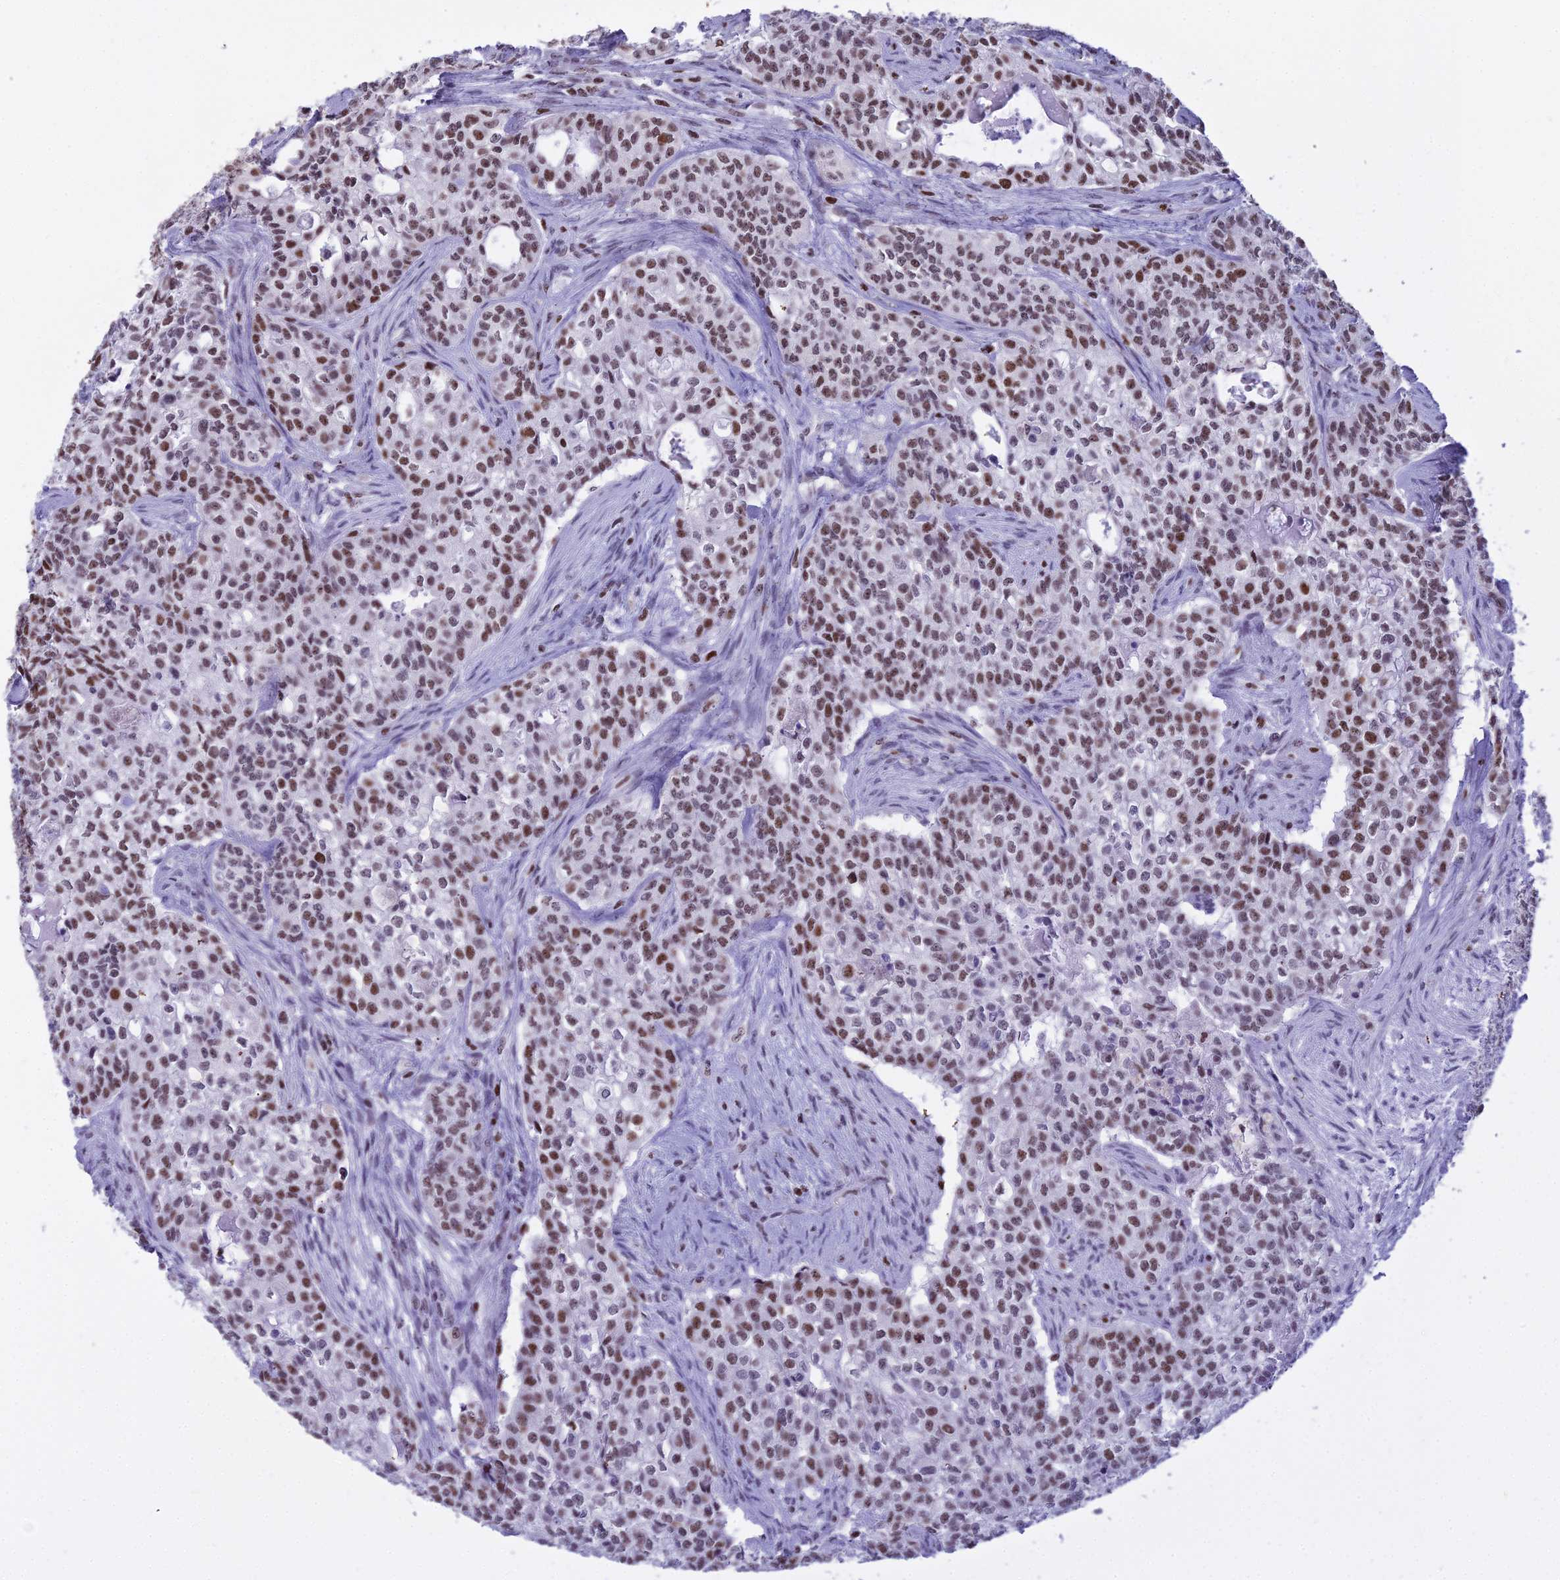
{"staining": {"intensity": "moderate", "quantity": "25%-75%", "location": "nuclear"}, "tissue": "head and neck cancer", "cell_type": "Tumor cells", "image_type": "cancer", "snomed": [{"axis": "morphology", "description": "Adenocarcinoma, NOS"}, {"axis": "topography", "description": "Head-Neck"}], "caption": "A medium amount of moderate nuclear staining is identified in about 25%-75% of tumor cells in adenocarcinoma (head and neck) tissue.", "gene": "PARP1", "patient": {"sex": "male", "age": 81}}